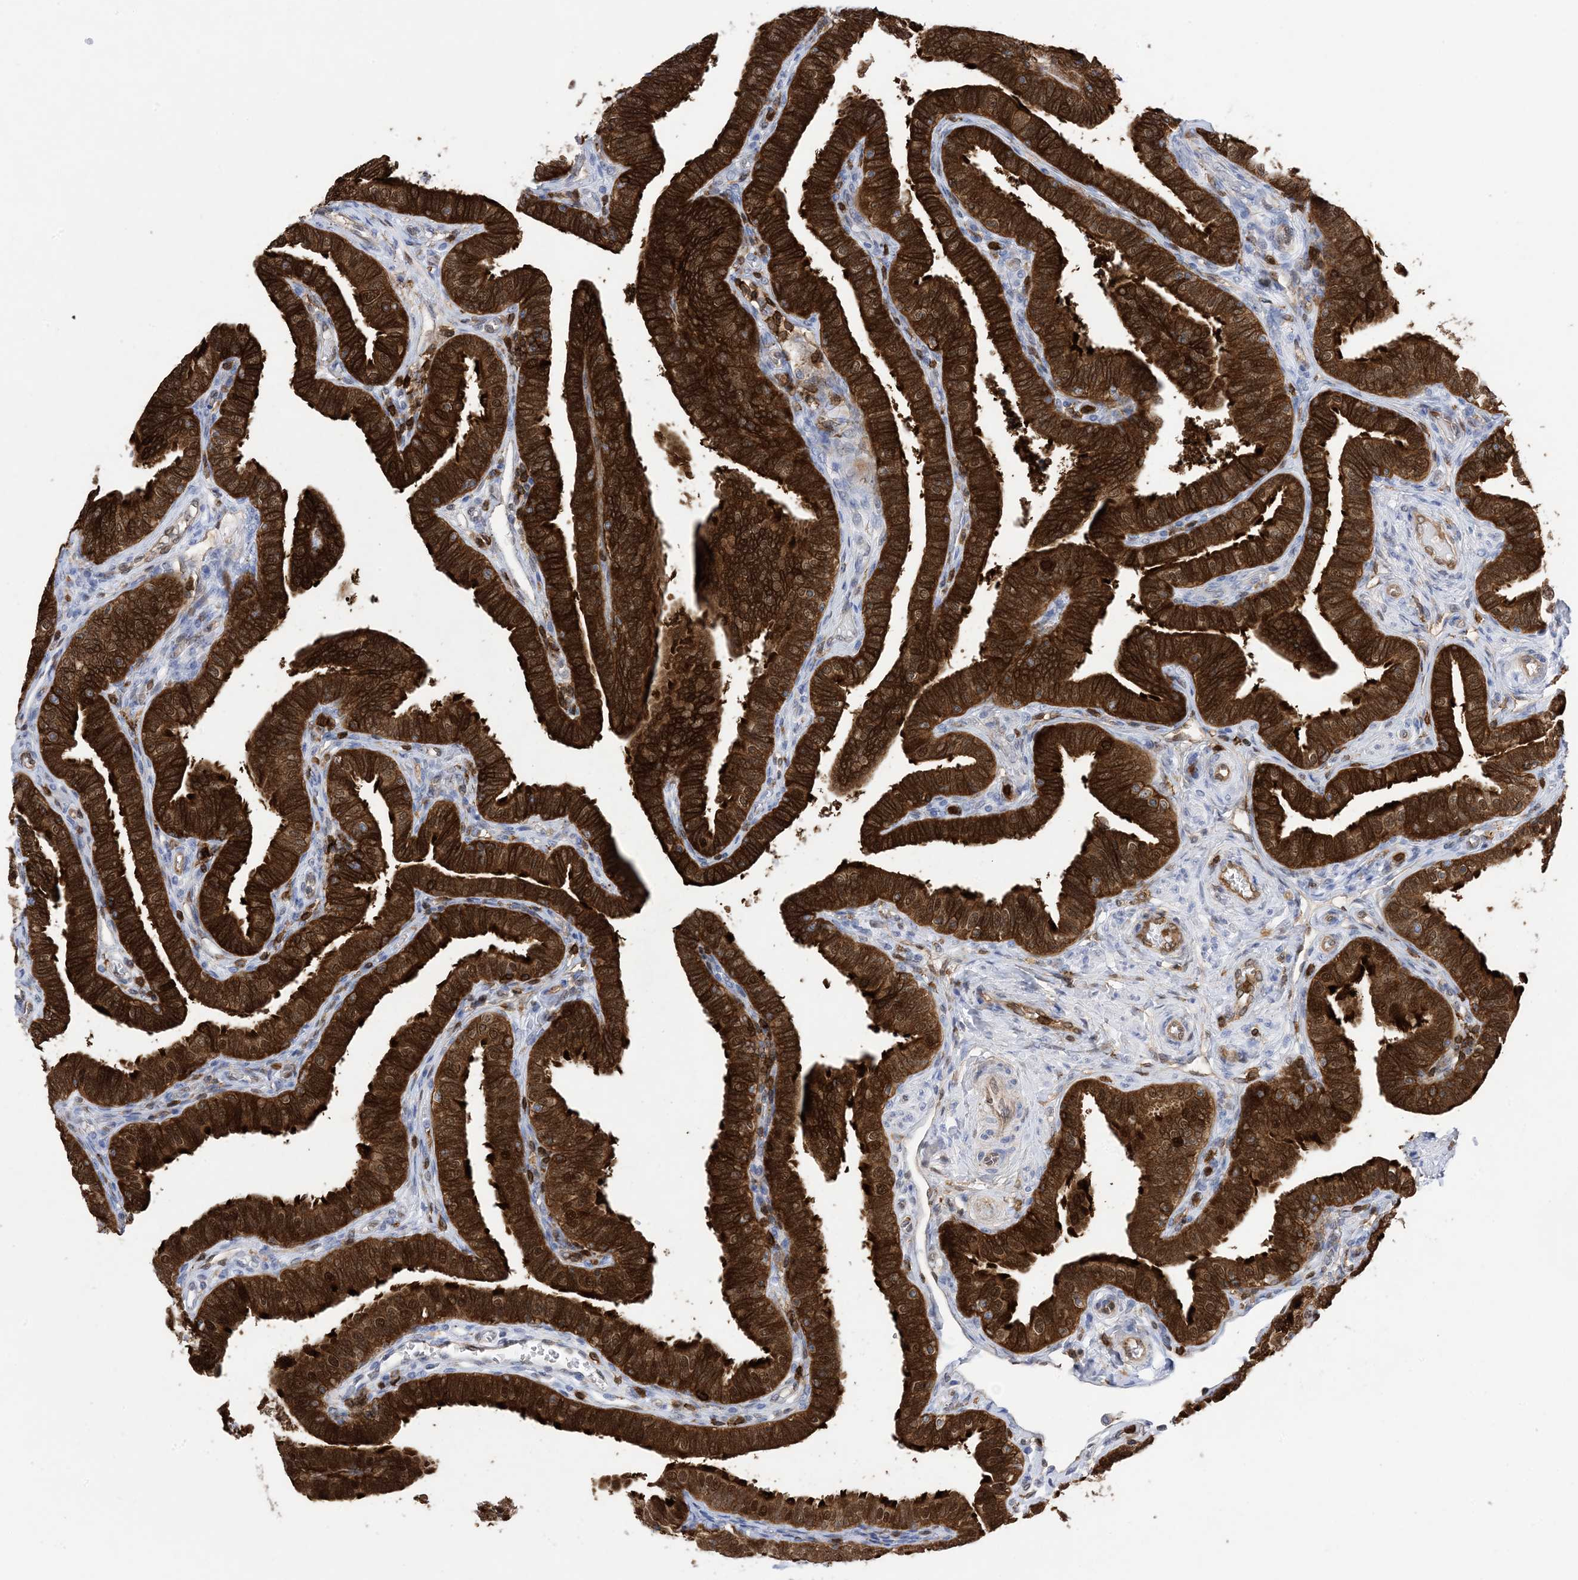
{"staining": {"intensity": "strong", "quantity": ">75%", "location": "cytoplasmic/membranous,nuclear"}, "tissue": "fallopian tube", "cell_type": "Glandular cells", "image_type": "normal", "snomed": [{"axis": "morphology", "description": "Normal tissue, NOS"}, {"axis": "topography", "description": "Fallopian tube"}], "caption": "Human fallopian tube stained for a protein (brown) demonstrates strong cytoplasmic/membranous,nuclear positive expression in about >75% of glandular cells.", "gene": "ANXA1", "patient": {"sex": "female", "age": 39}}